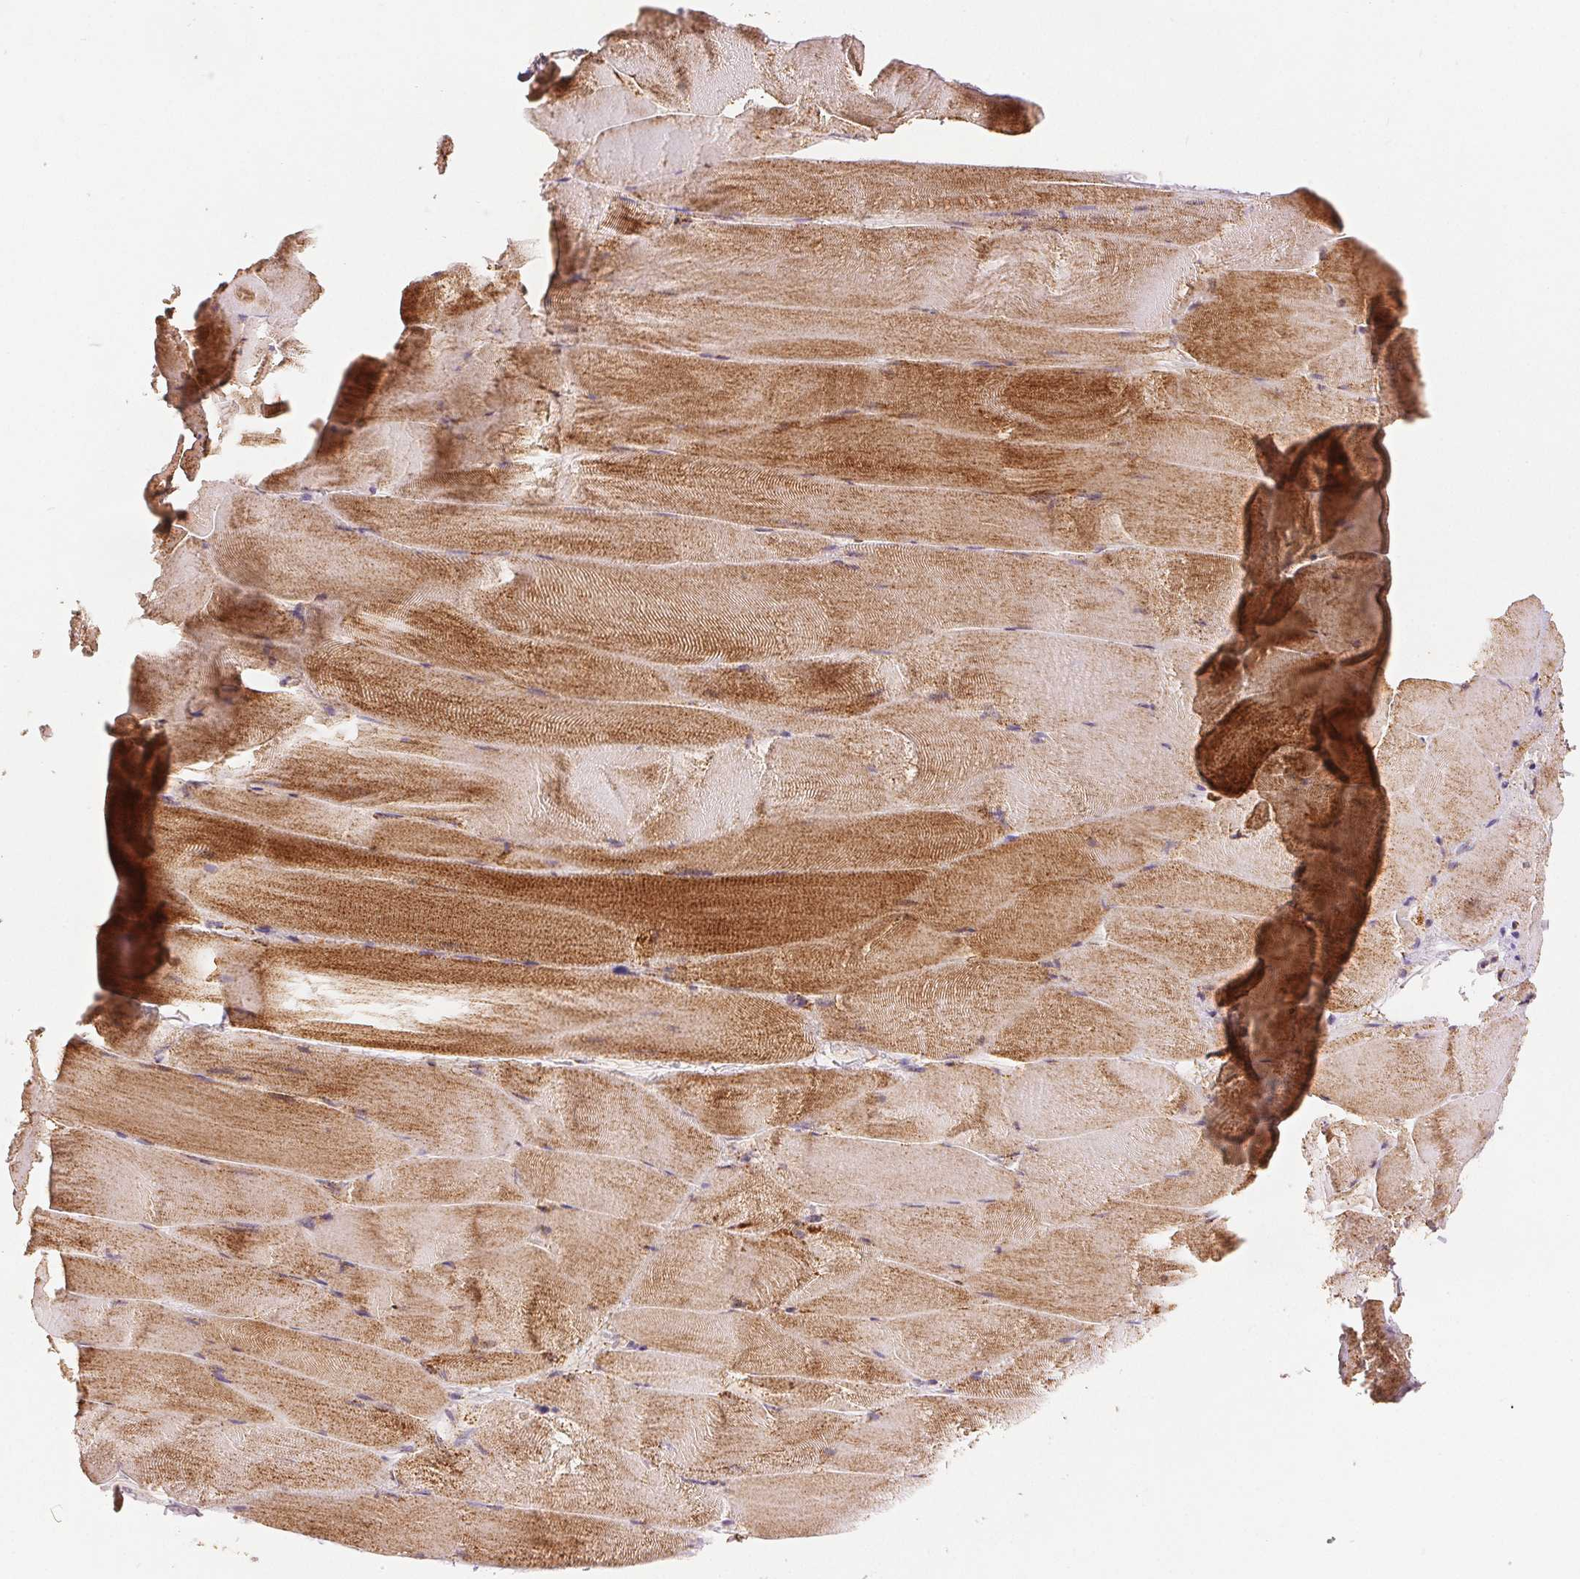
{"staining": {"intensity": "moderate", "quantity": ">75%", "location": "cytoplasmic/membranous"}, "tissue": "skeletal muscle", "cell_type": "Myocytes", "image_type": "normal", "snomed": [{"axis": "morphology", "description": "Normal tissue, NOS"}, {"axis": "topography", "description": "Skeletal muscle"}], "caption": "Immunohistochemistry histopathology image of unremarkable human skeletal muscle stained for a protein (brown), which reveals medium levels of moderate cytoplasmic/membranous staining in about >75% of myocytes.", "gene": "SDHB", "patient": {"sex": "female", "age": 64}}